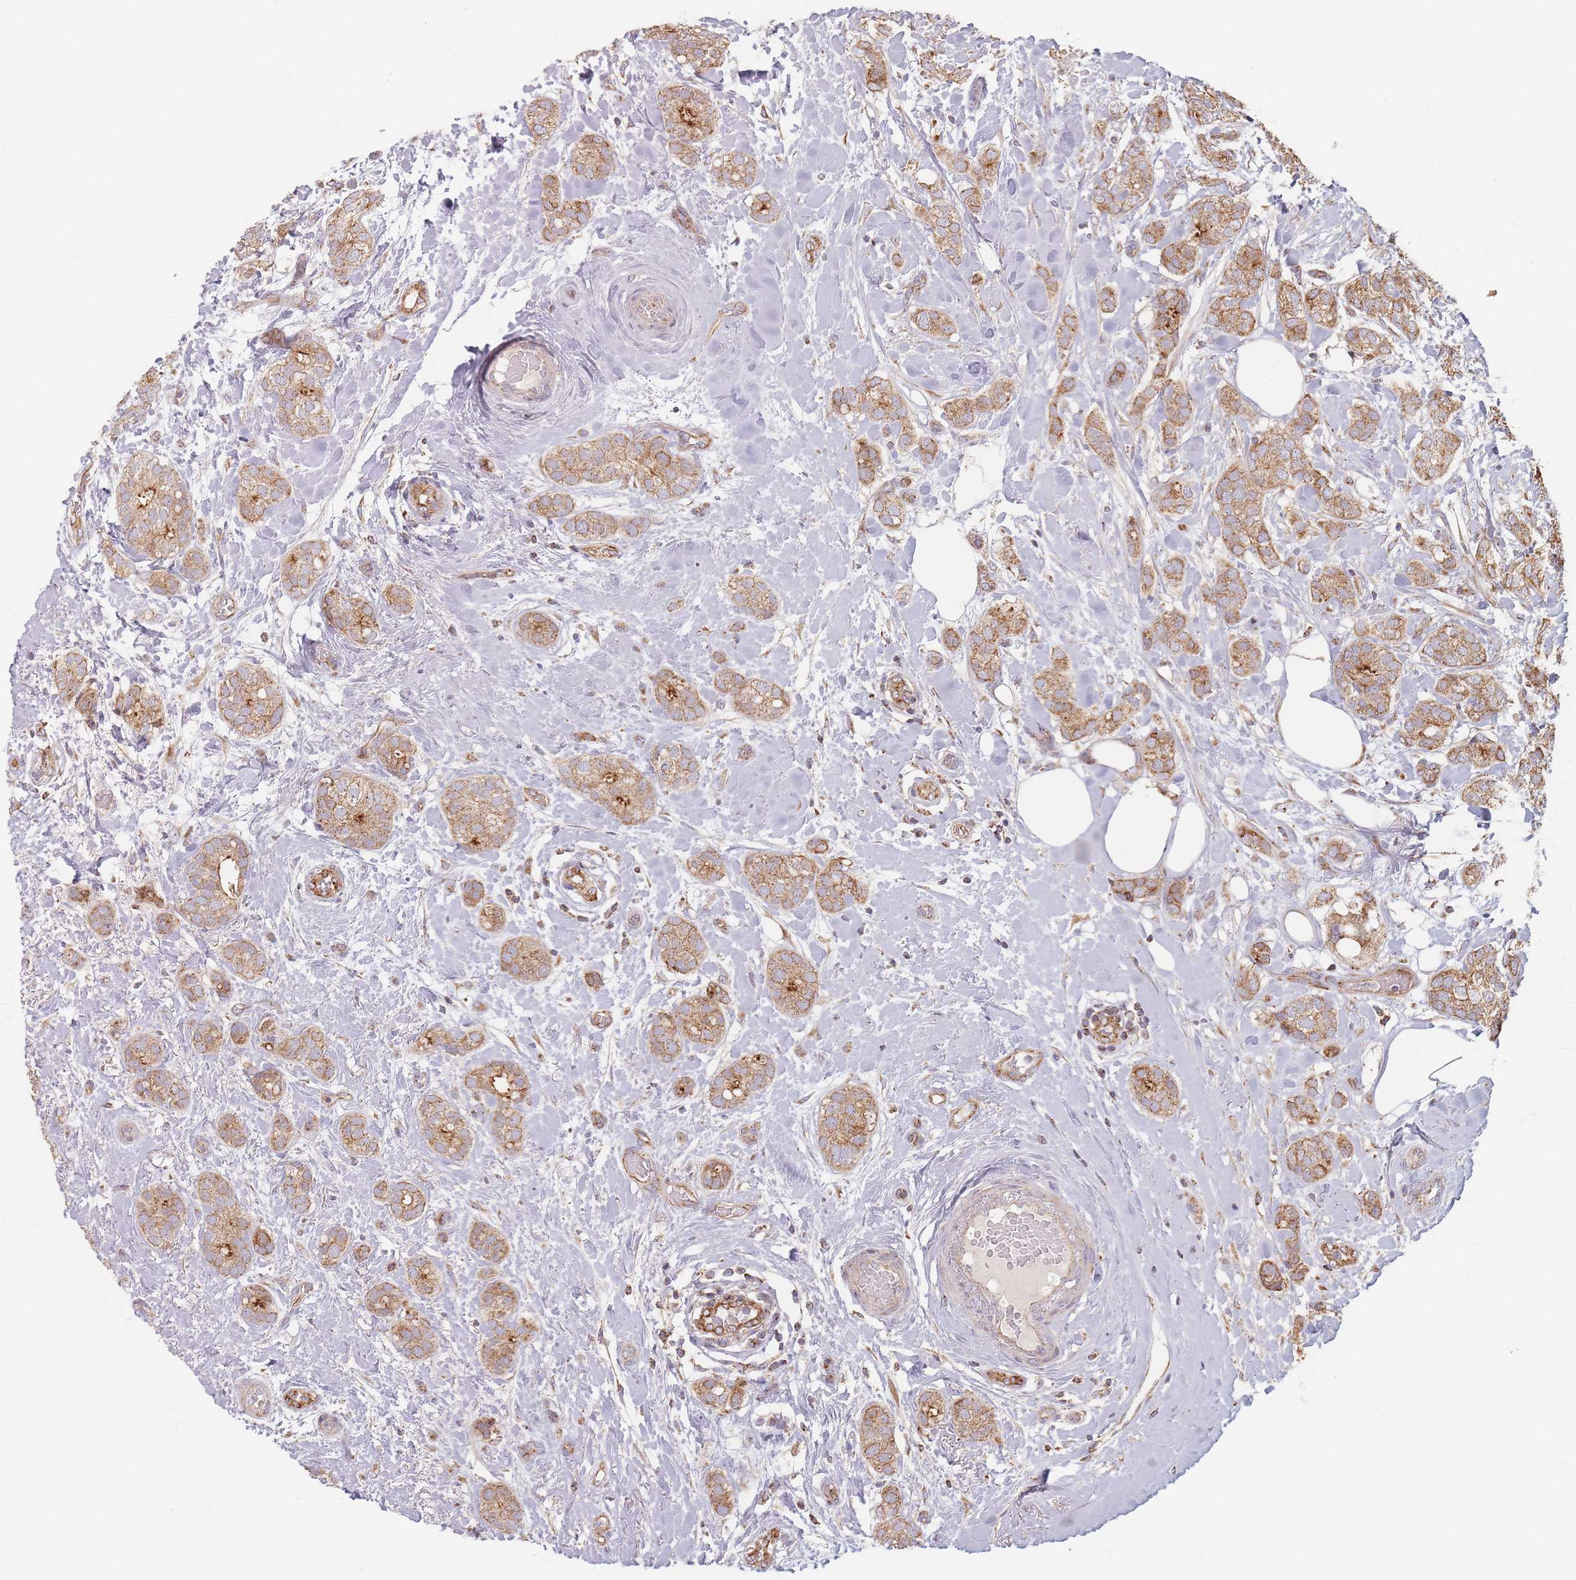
{"staining": {"intensity": "moderate", "quantity": ">75%", "location": "cytoplasmic/membranous"}, "tissue": "breast cancer", "cell_type": "Tumor cells", "image_type": "cancer", "snomed": [{"axis": "morphology", "description": "Duct carcinoma"}, {"axis": "topography", "description": "Breast"}], "caption": "This histopathology image exhibits breast cancer (infiltrating ductal carcinoma) stained with IHC to label a protein in brown. The cytoplasmic/membranous of tumor cells show moderate positivity for the protein. Nuclei are counter-stained blue.", "gene": "ESRP2", "patient": {"sex": "female", "age": 73}}